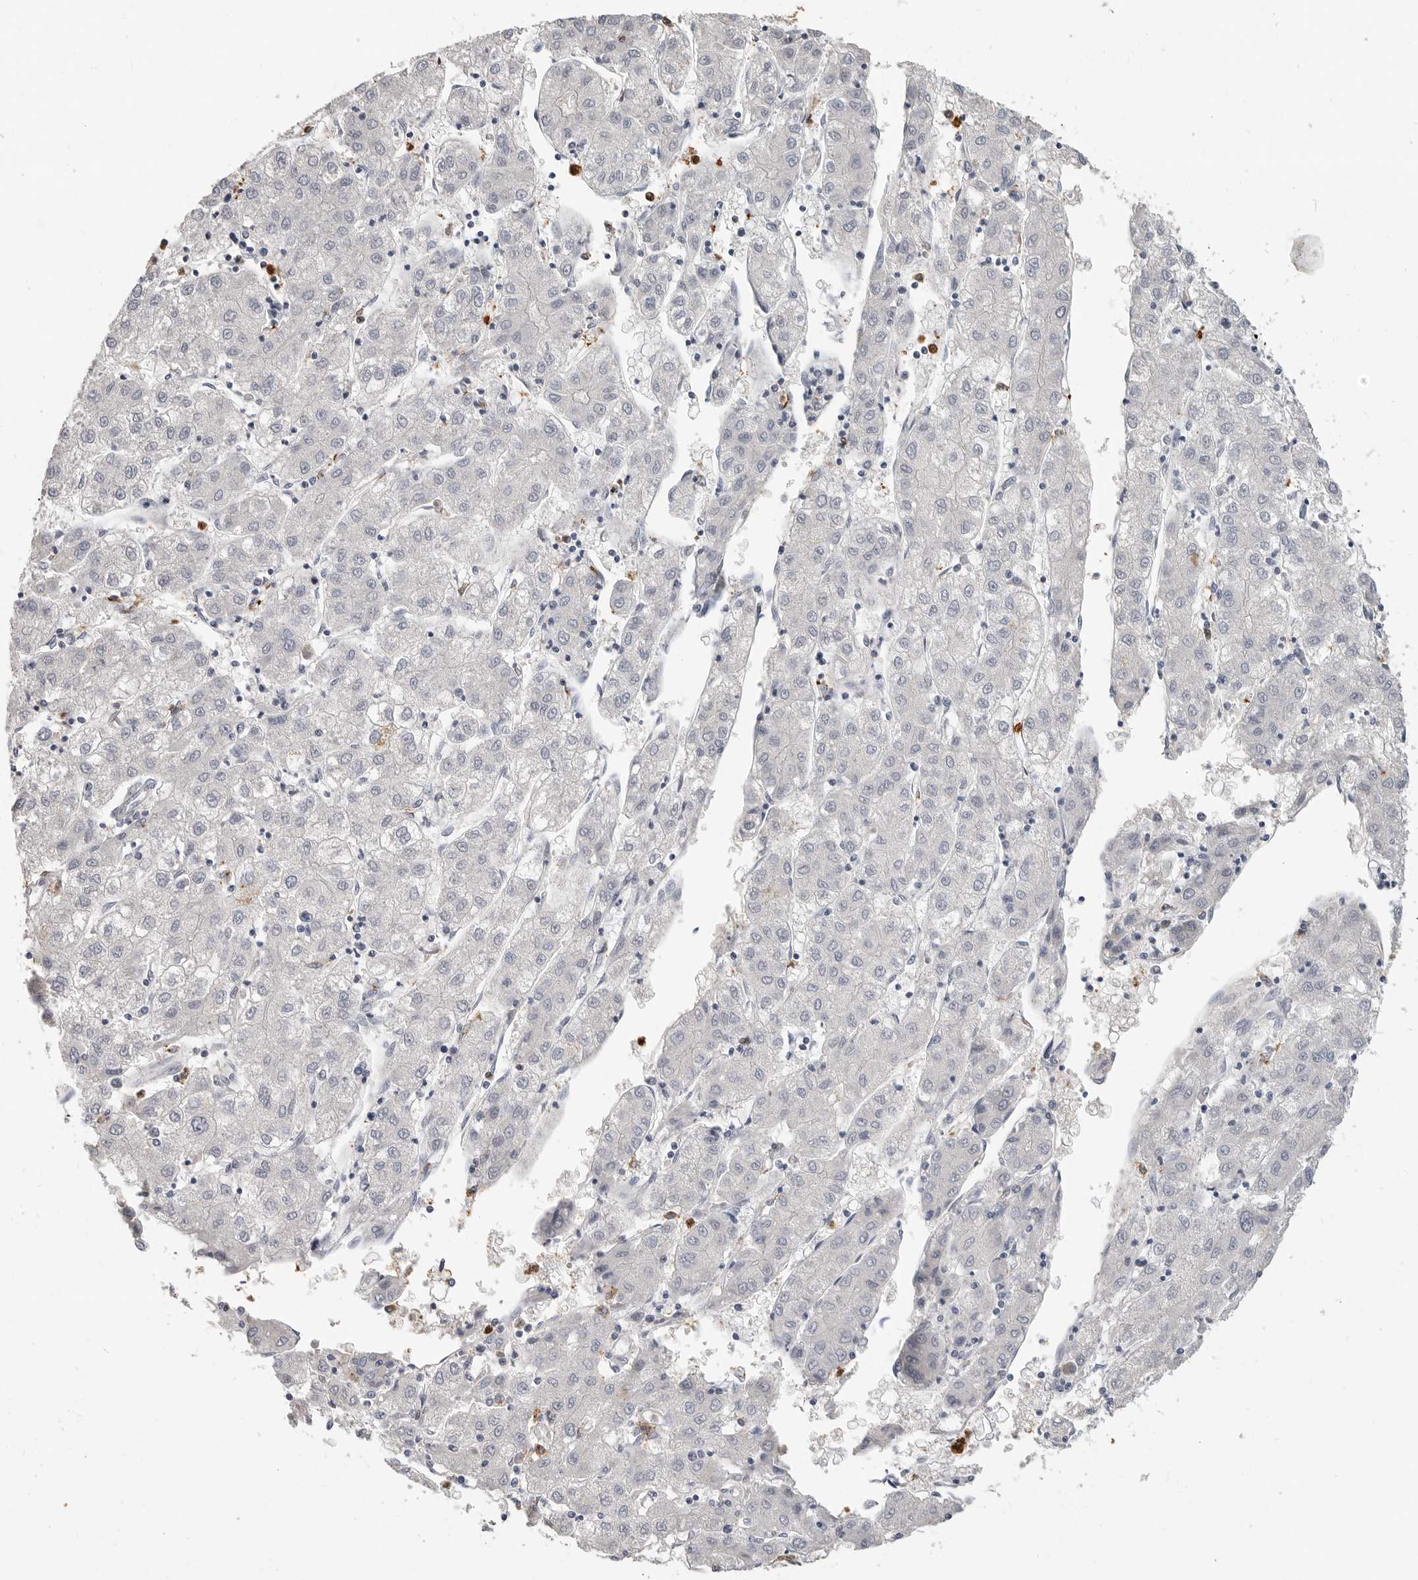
{"staining": {"intensity": "negative", "quantity": "none", "location": "none"}, "tissue": "liver cancer", "cell_type": "Tumor cells", "image_type": "cancer", "snomed": [{"axis": "morphology", "description": "Carcinoma, Hepatocellular, NOS"}, {"axis": "topography", "description": "Liver"}], "caption": "This photomicrograph is of liver cancer (hepatocellular carcinoma) stained with immunohistochemistry to label a protein in brown with the nuclei are counter-stained blue. There is no positivity in tumor cells.", "gene": "LTBR", "patient": {"sex": "male", "age": 72}}